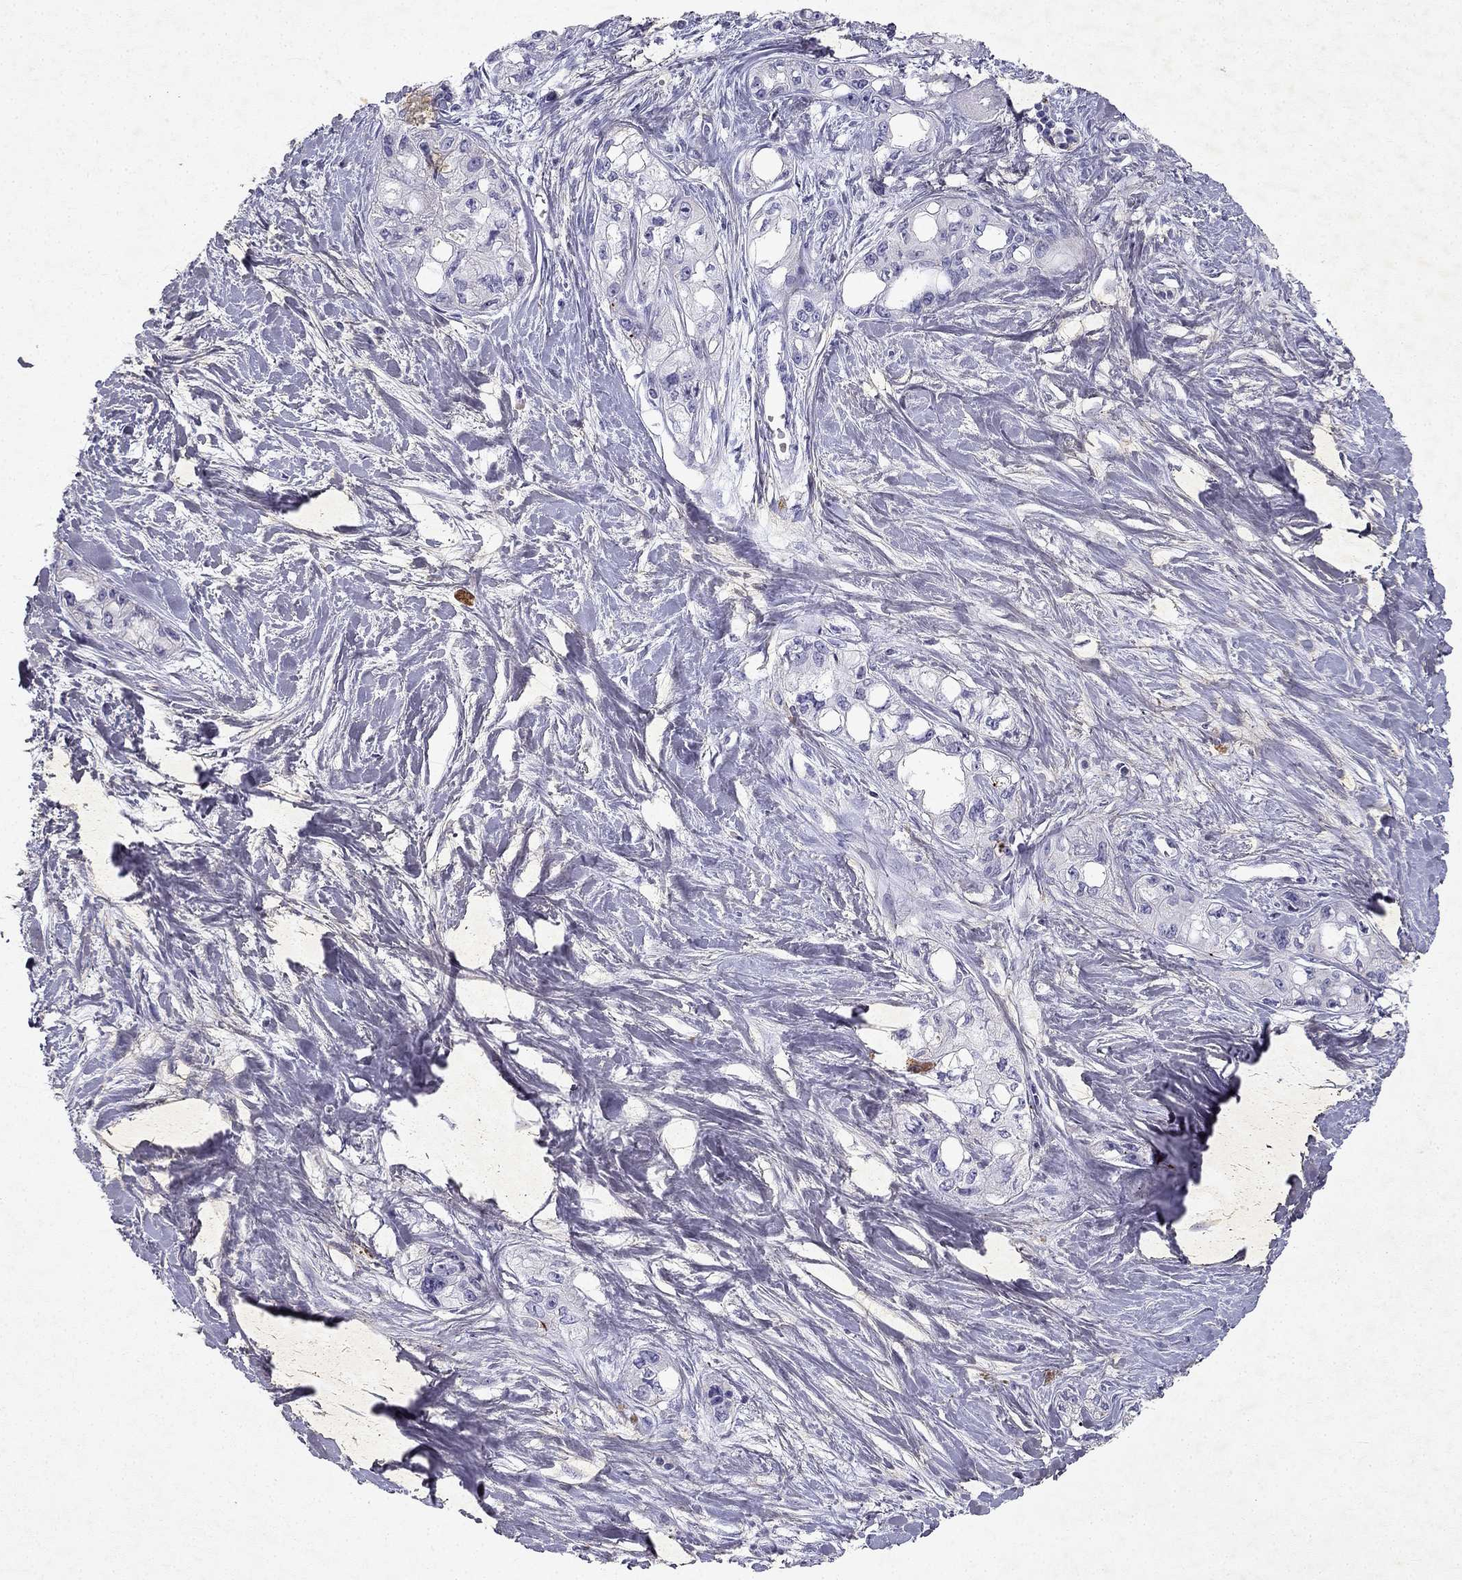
{"staining": {"intensity": "negative", "quantity": "none", "location": "none"}, "tissue": "pancreatic cancer", "cell_type": "Tumor cells", "image_type": "cancer", "snomed": [{"axis": "morphology", "description": "Adenocarcinoma, NOS"}, {"axis": "topography", "description": "Pancreas"}], "caption": "Histopathology image shows no protein staining in tumor cells of pancreatic adenocarcinoma tissue.", "gene": "SLC6A4", "patient": {"sex": "female", "age": 50}}